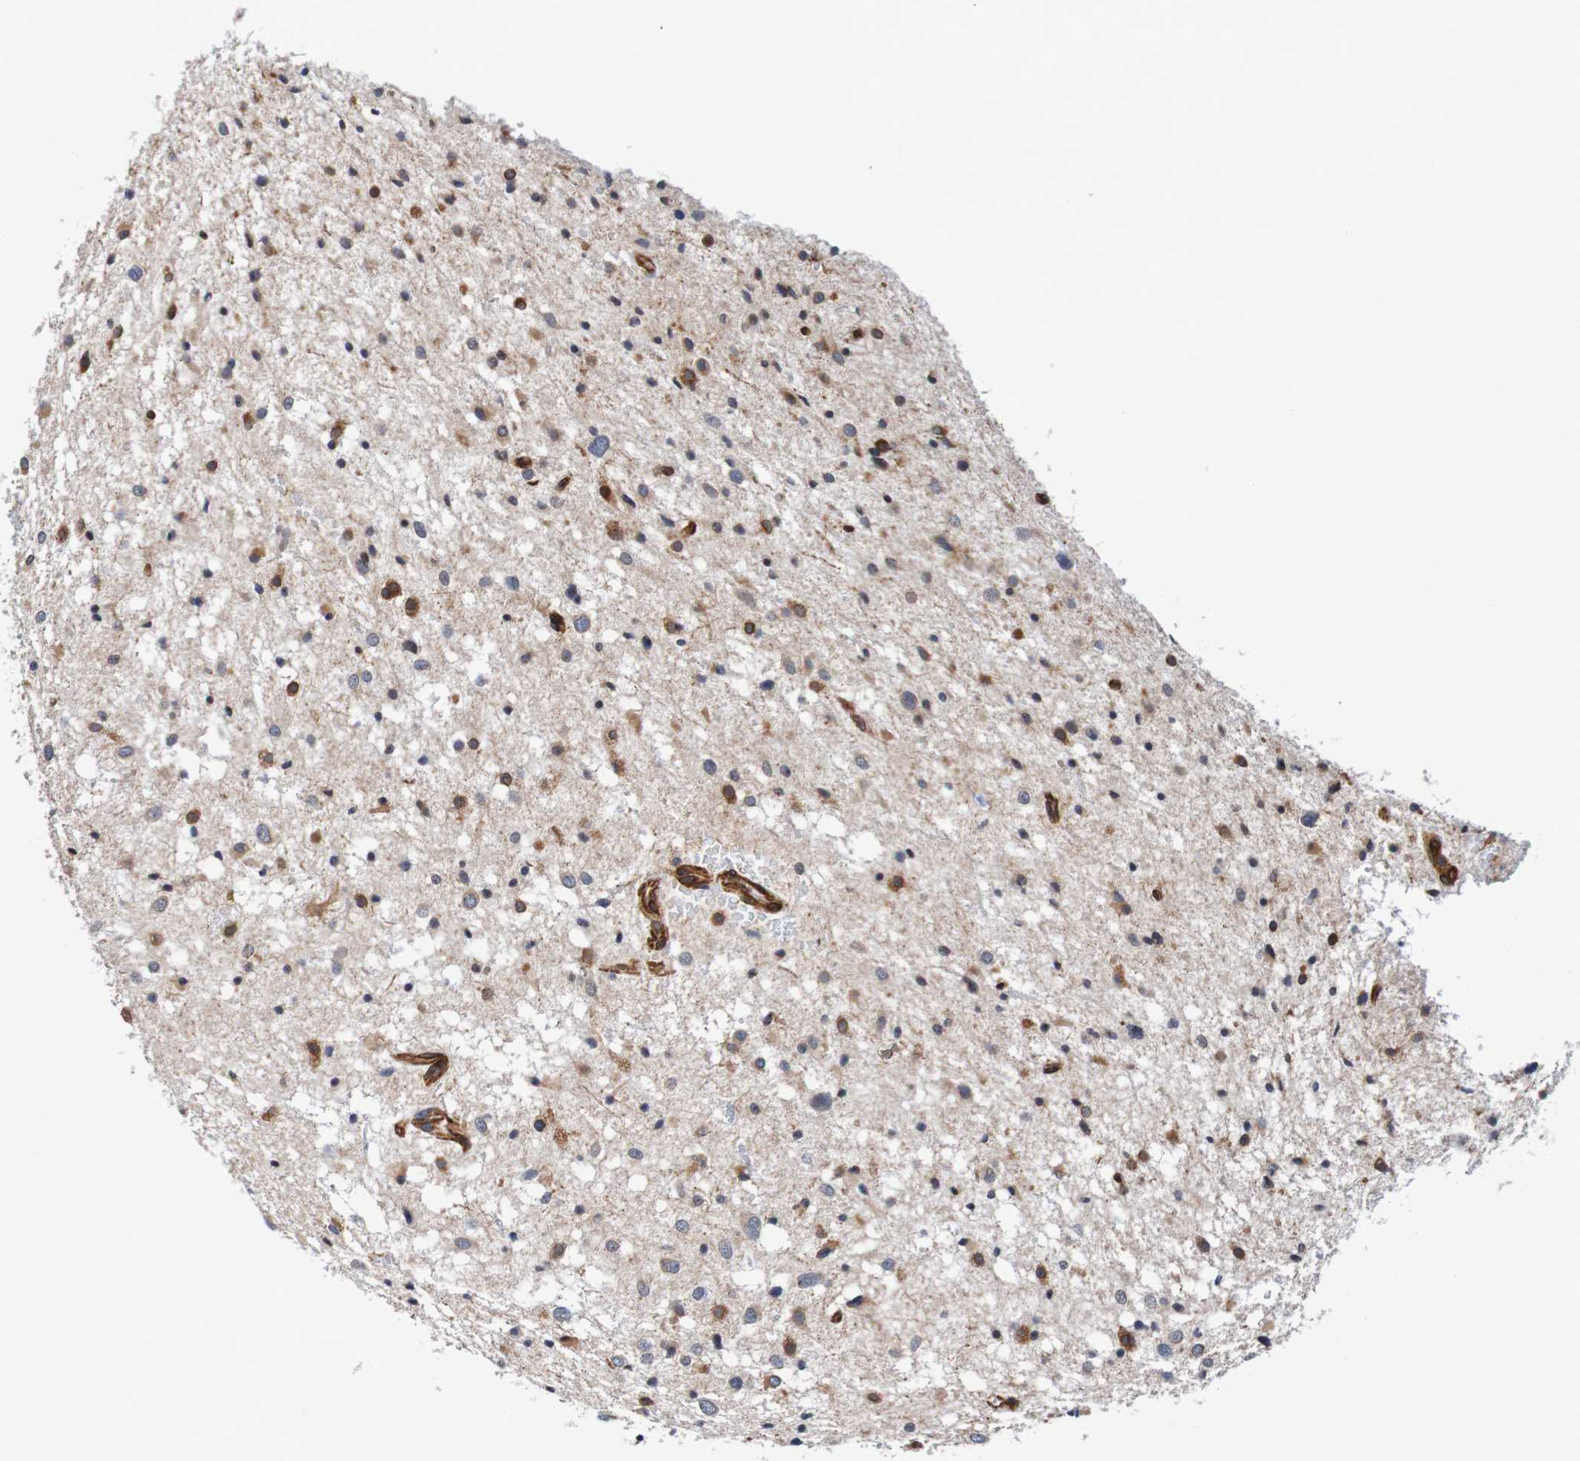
{"staining": {"intensity": "strong", "quantity": "<25%", "location": "cytoplasmic/membranous"}, "tissue": "glioma", "cell_type": "Tumor cells", "image_type": "cancer", "snomed": [{"axis": "morphology", "description": "Glioma, malignant, Low grade"}, {"axis": "topography", "description": "Brain"}], "caption": "Protein analysis of glioma tissue demonstrates strong cytoplasmic/membranous expression in about <25% of tumor cells.", "gene": "TMEM109", "patient": {"sex": "female", "age": 37}}